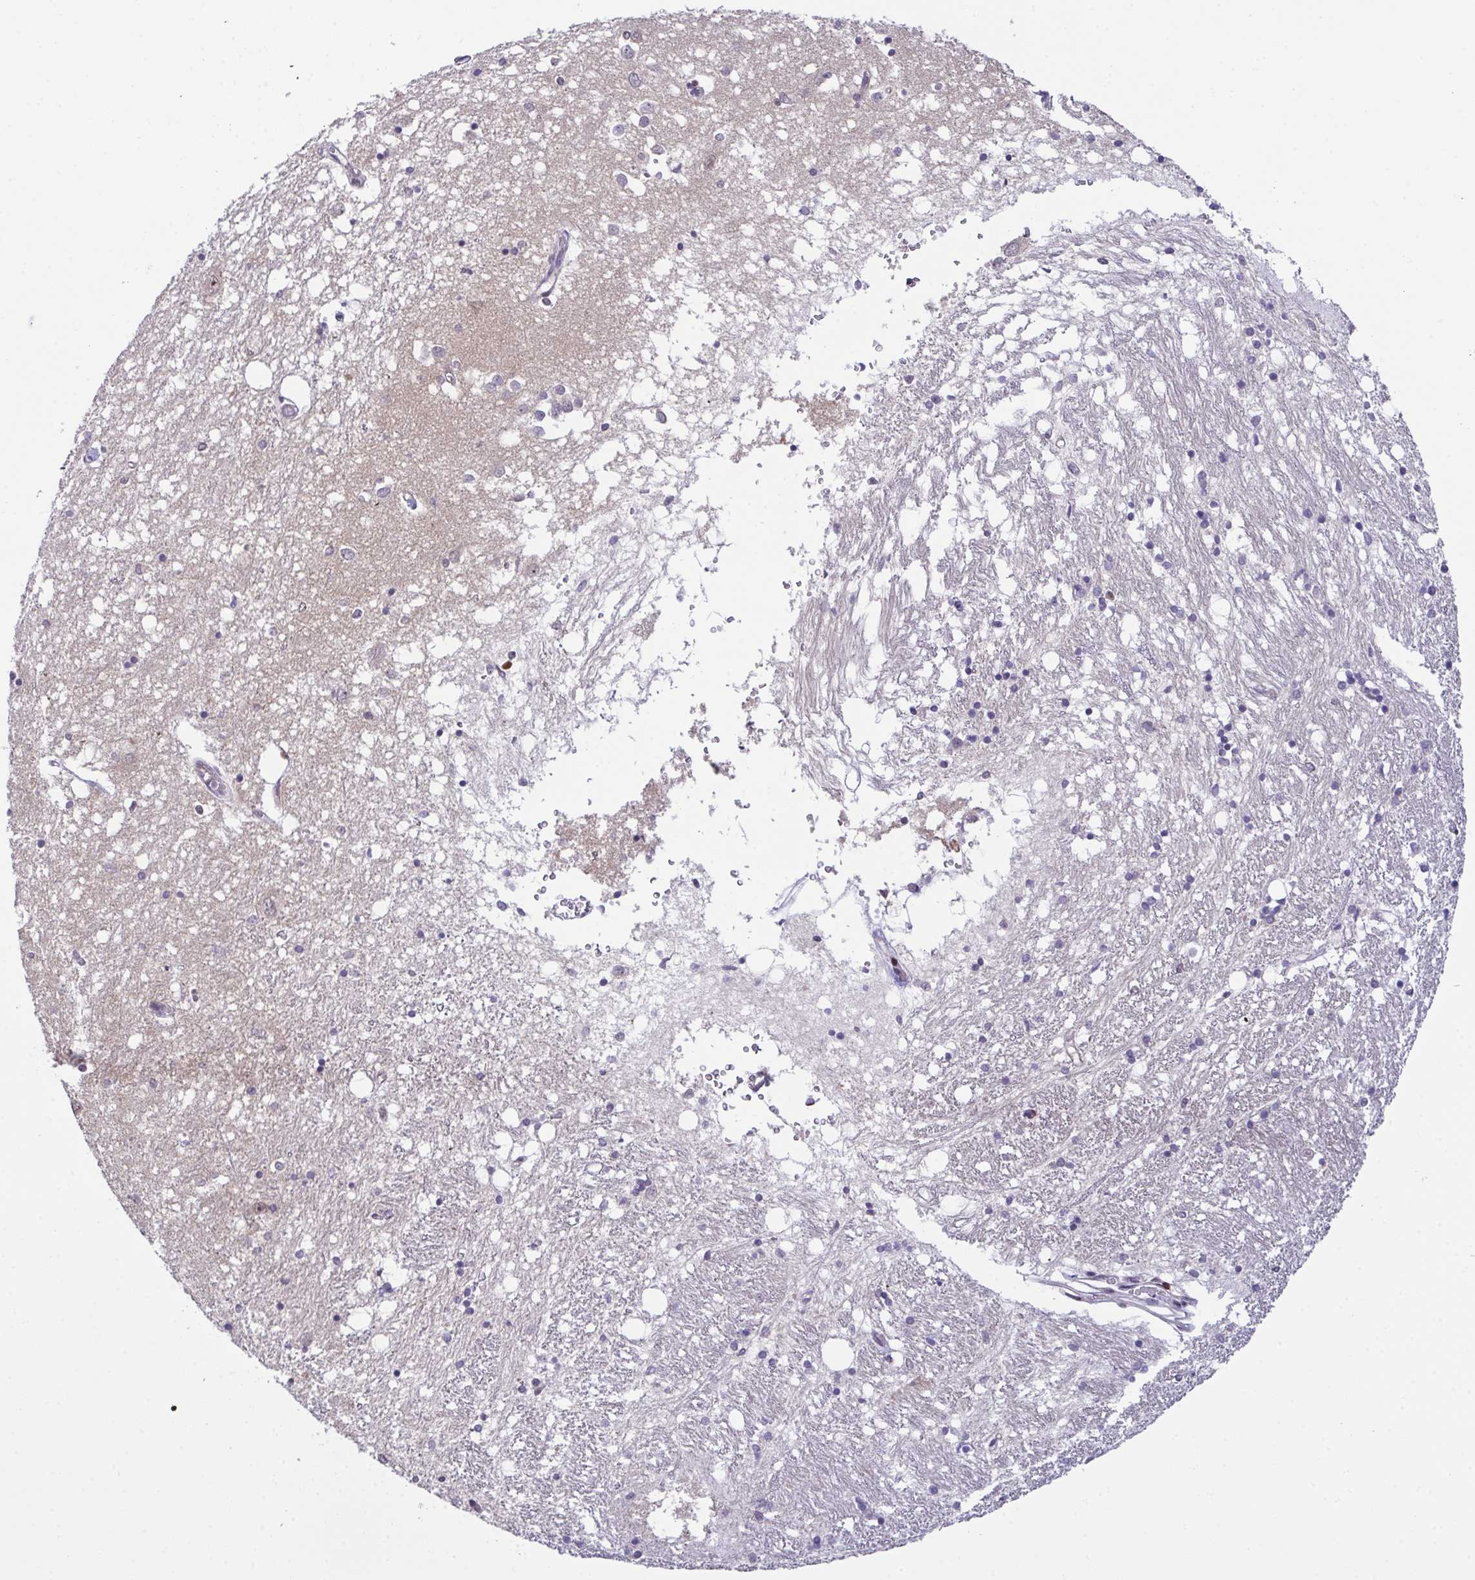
{"staining": {"intensity": "negative", "quantity": "none", "location": "none"}, "tissue": "caudate", "cell_type": "Glial cells", "image_type": "normal", "snomed": [{"axis": "morphology", "description": "Normal tissue, NOS"}, {"axis": "topography", "description": "Lateral ventricle wall"}], "caption": "Immunohistochemistry (IHC) micrograph of normal caudate stained for a protein (brown), which reveals no staining in glial cells. (DAB immunohistochemistry visualized using brightfield microscopy, high magnification).", "gene": "DNAJB1", "patient": {"sex": "male", "age": 70}}